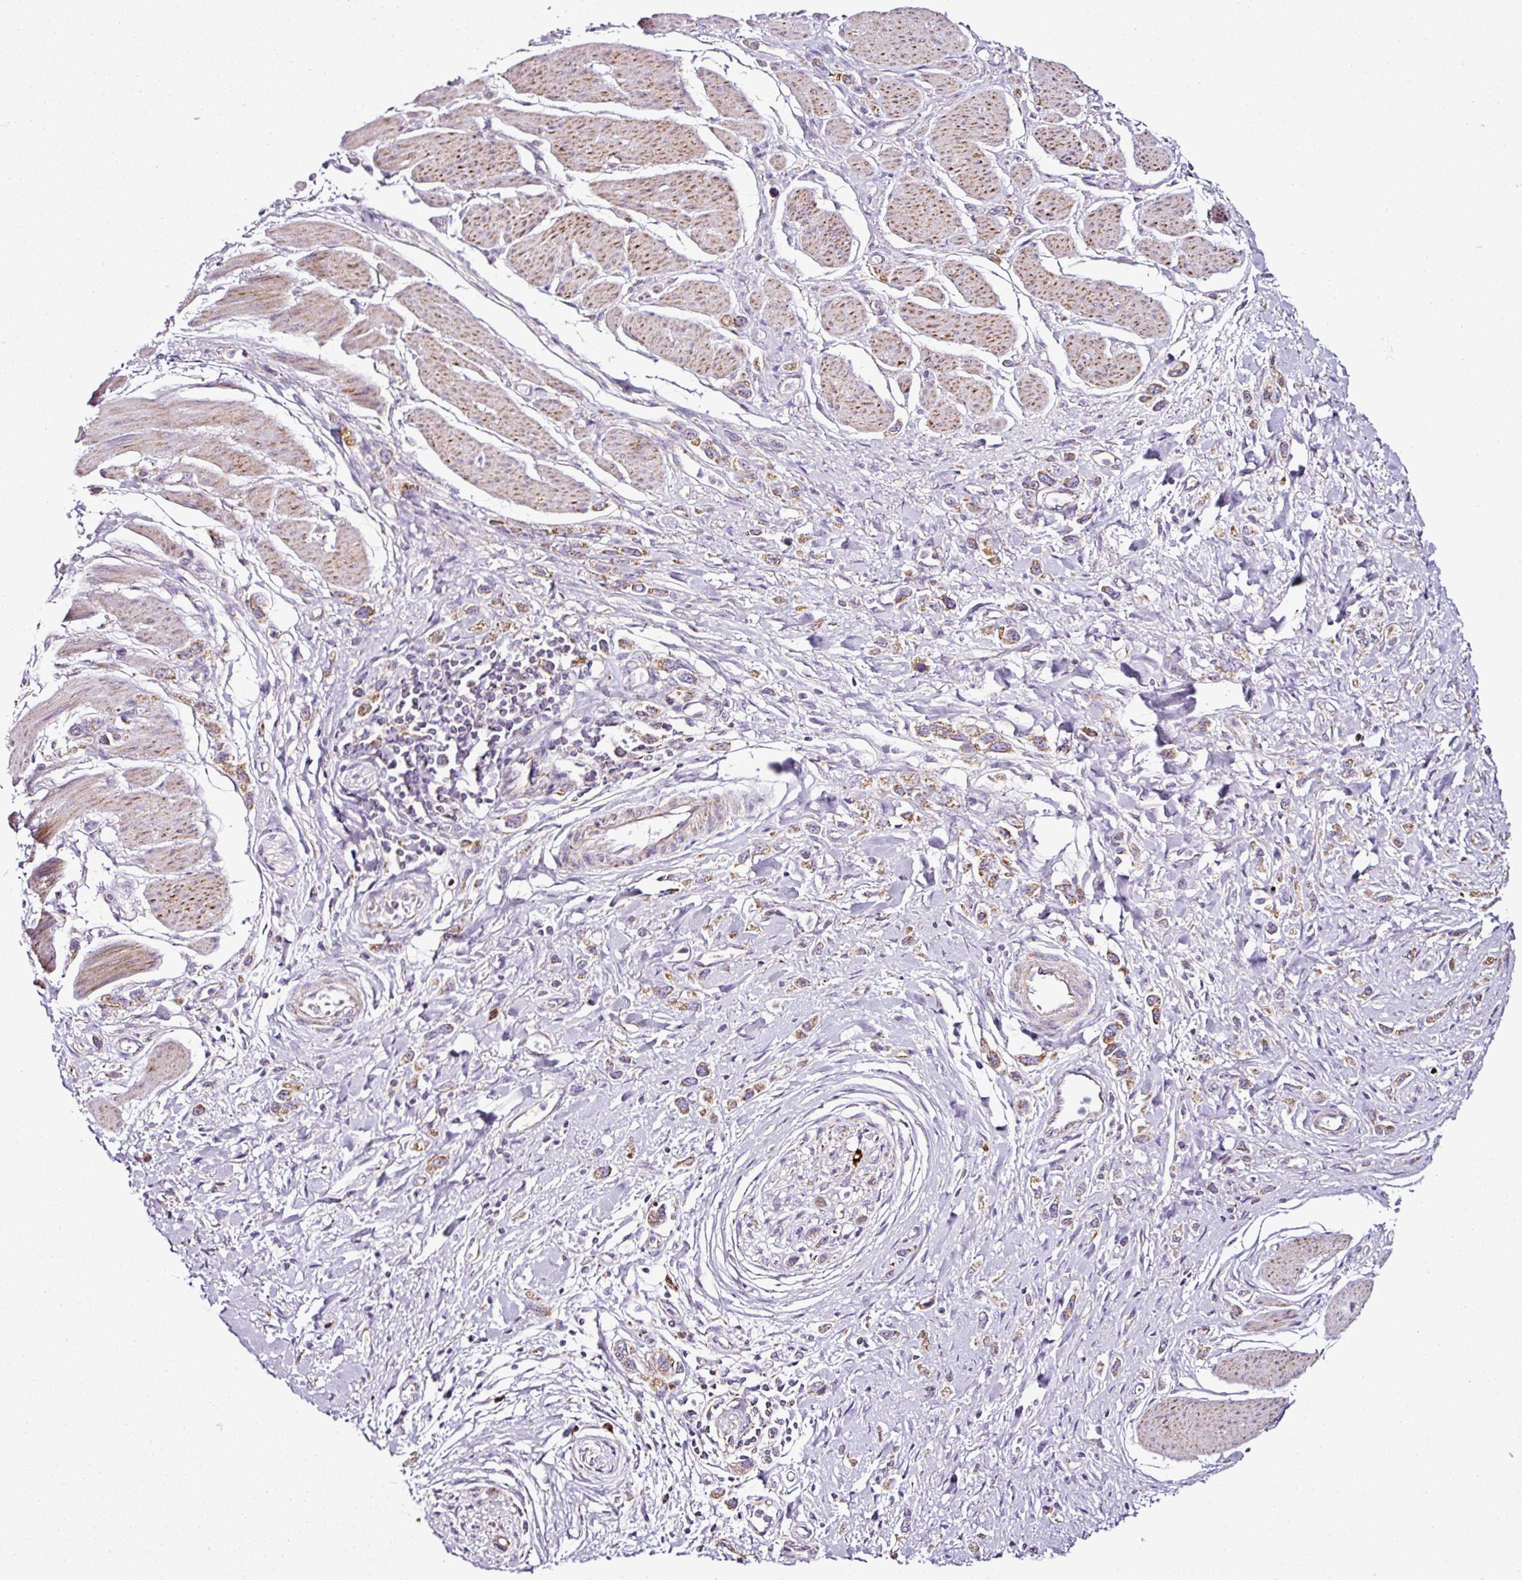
{"staining": {"intensity": "moderate", "quantity": ">75%", "location": "cytoplasmic/membranous"}, "tissue": "stomach cancer", "cell_type": "Tumor cells", "image_type": "cancer", "snomed": [{"axis": "morphology", "description": "Adenocarcinoma, NOS"}, {"axis": "topography", "description": "Stomach"}], "caption": "Protein expression analysis of stomach adenocarcinoma demonstrates moderate cytoplasmic/membranous positivity in approximately >75% of tumor cells.", "gene": "DPAGT1", "patient": {"sex": "female", "age": 65}}